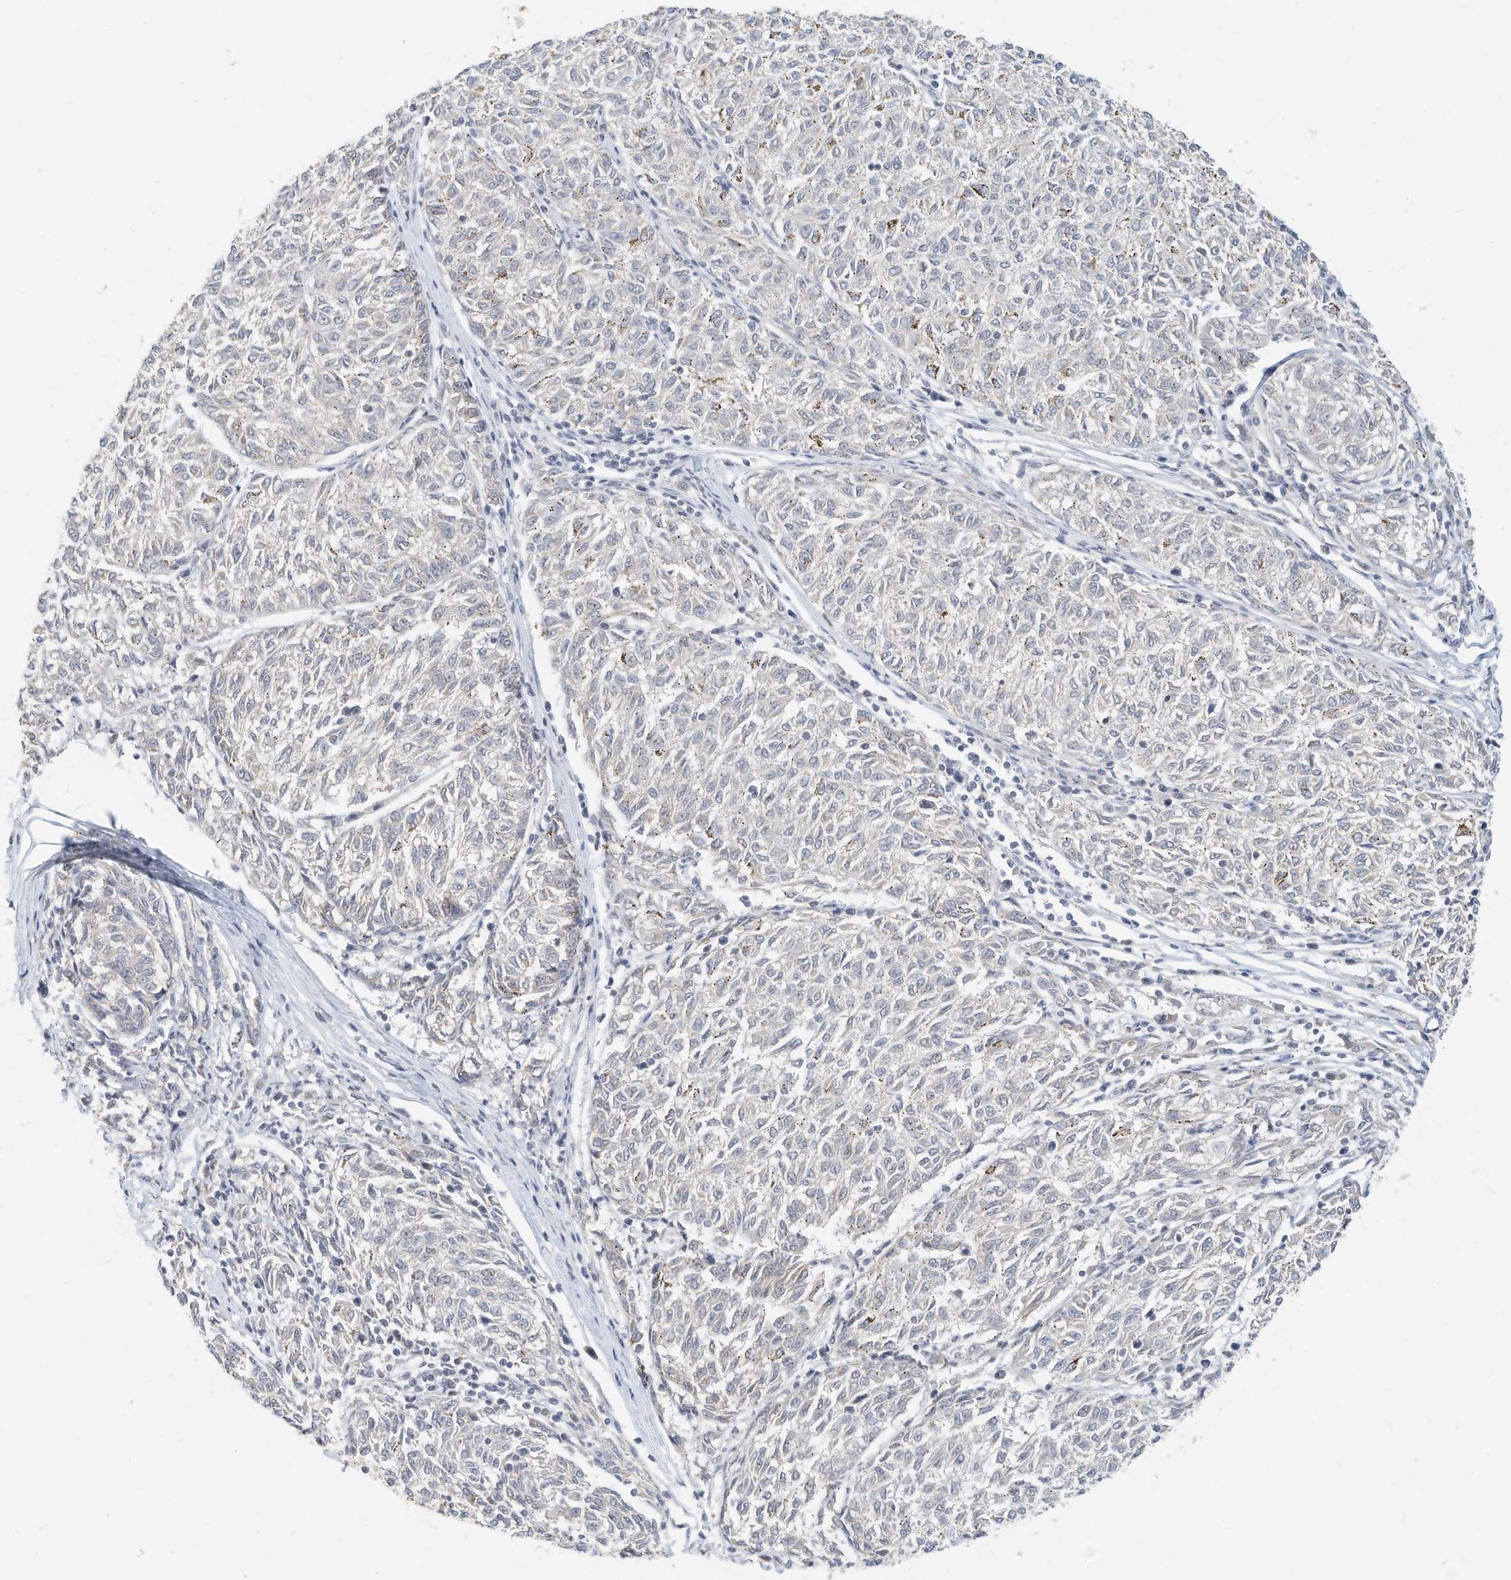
{"staining": {"intensity": "weak", "quantity": "<25%", "location": "cytoplasmic/membranous"}, "tissue": "melanoma", "cell_type": "Tumor cells", "image_type": "cancer", "snomed": [{"axis": "morphology", "description": "Malignant melanoma, NOS"}, {"axis": "topography", "description": "Skin"}], "caption": "Immunohistochemical staining of human melanoma shows no significant expression in tumor cells.", "gene": "OGT", "patient": {"sex": "female", "age": 72}}